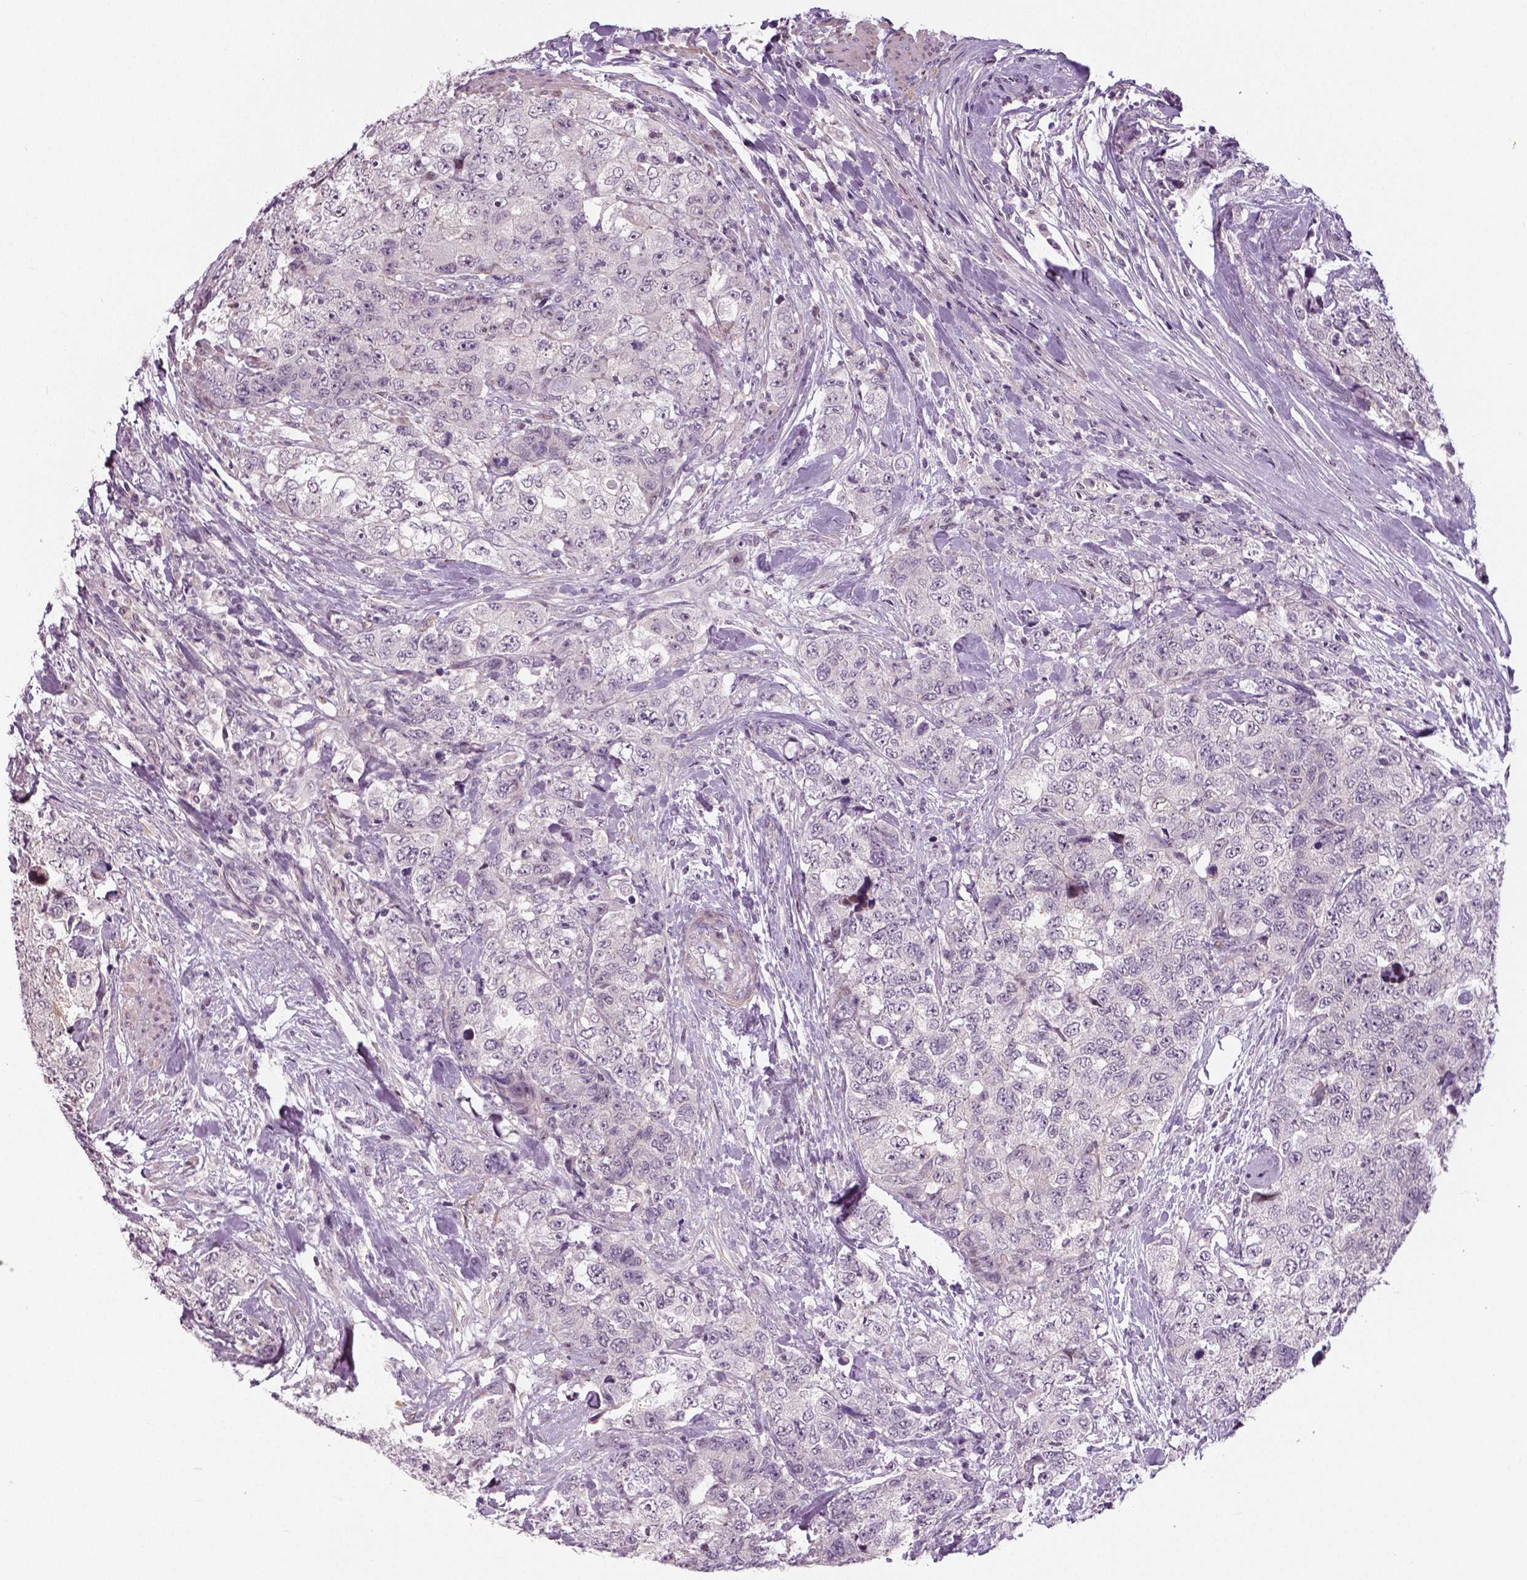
{"staining": {"intensity": "negative", "quantity": "none", "location": "none"}, "tissue": "urothelial cancer", "cell_type": "Tumor cells", "image_type": "cancer", "snomed": [{"axis": "morphology", "description": "Urothelial carcinoma, High grade"}, {"axis": "topography", "description": "Urinary bladder"}], "caption": "An image of human high-grade urothelial carcinoma is negative for staining in tumor cells. (DAB (3,3'-diaminobenzidine) immunohistochemistry (IHC) visualized using brightfield microscopy, high magnification).", "gene": "NECAB1", "patient": {"sex": "female", "age": 78}}